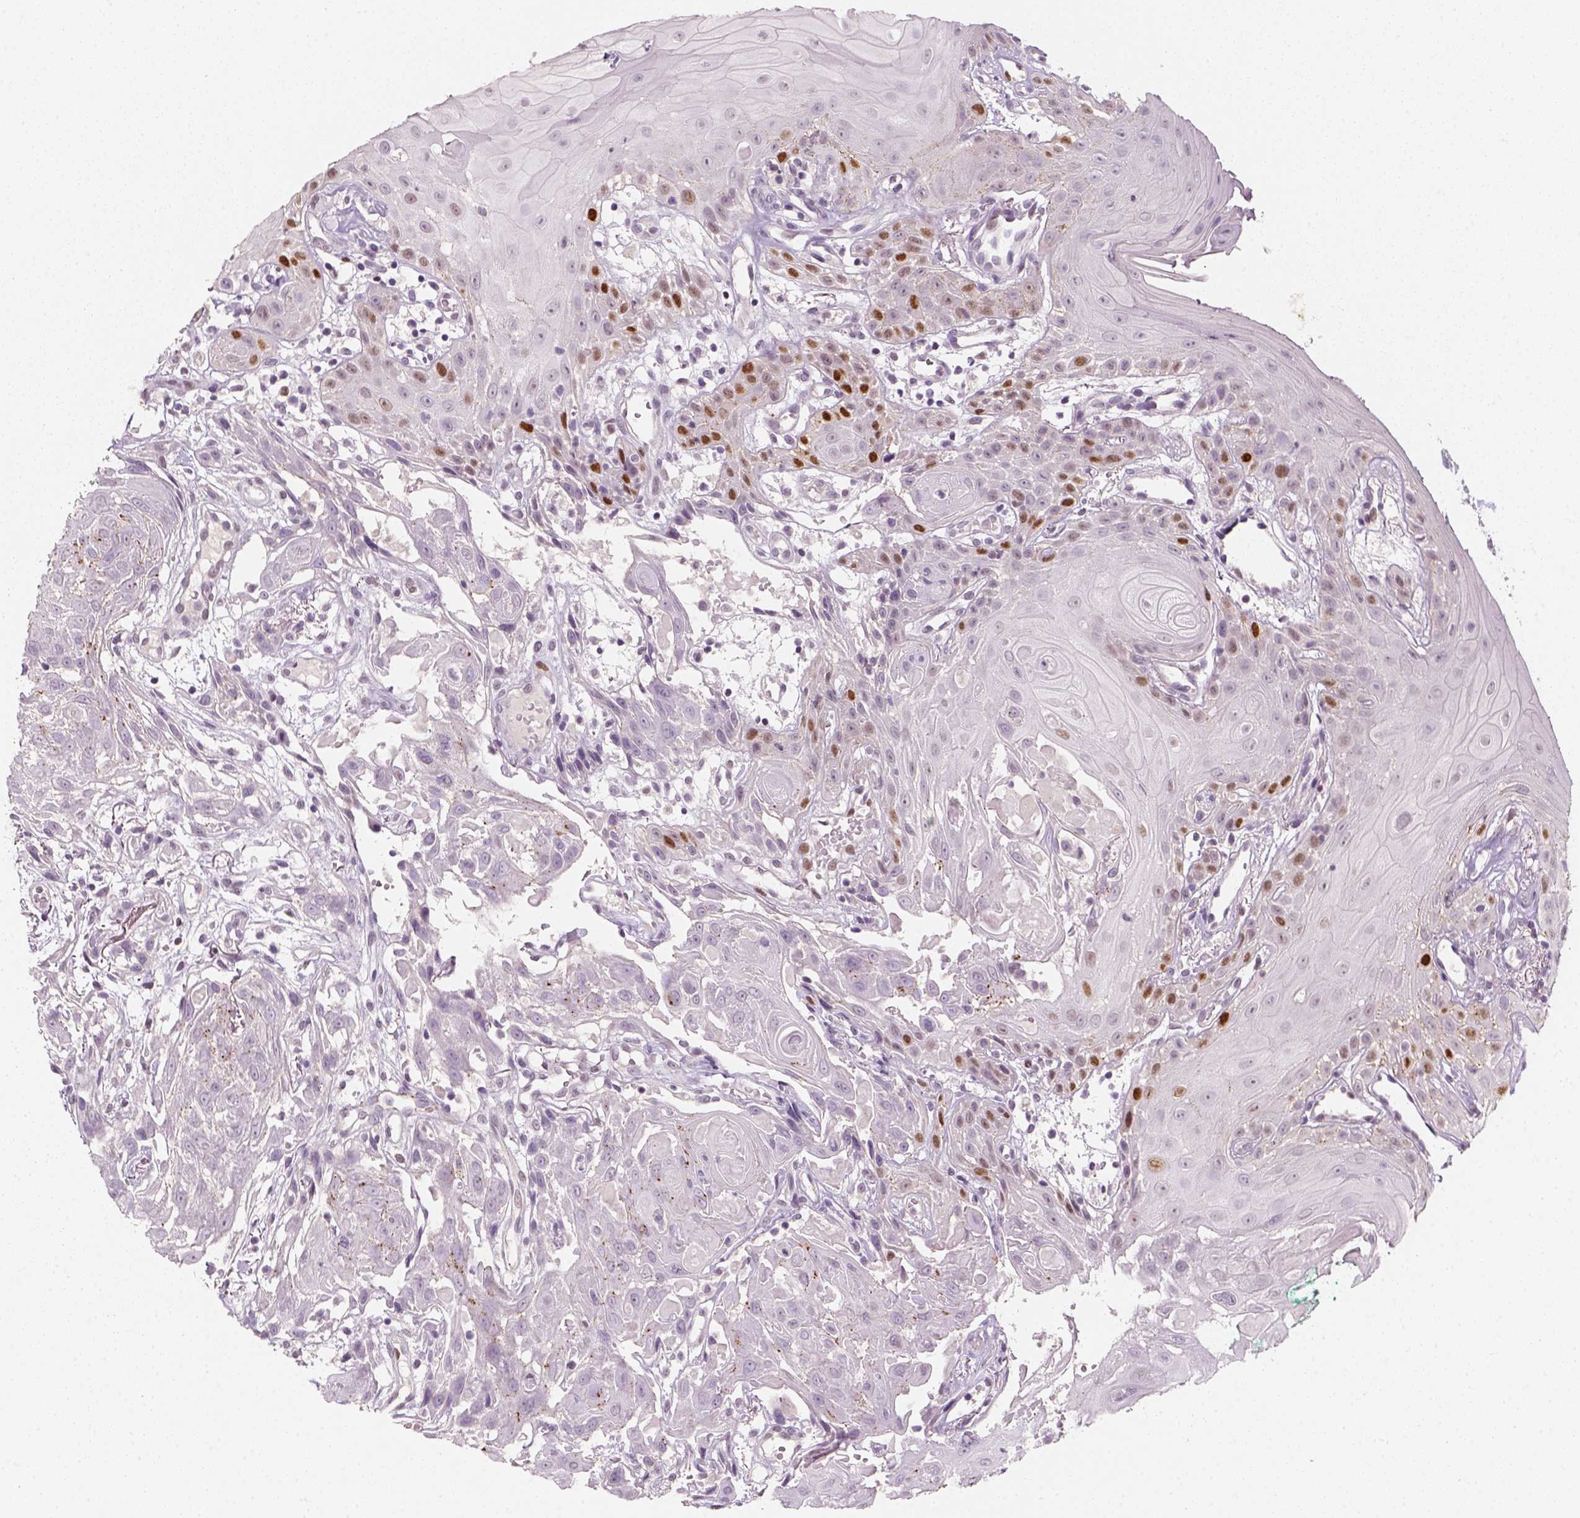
{"staining": {"intensity": "strong", "quantity": "<25%", "location": "nuclear"}, "tissue": "head and neck cancer", "cell_type": "Tumor cells", "image_type": "cancer", "snomed": [{"axis": "morphology", "description": "Normal tissue, NOS"}, {"axis": "morphology", "description": "Squamous cell carcinoma, NOS"}, {"axis": "topography", "description": "Oral tissue"}, {"axis": "topography", "description": "Salivary gland"}, {"axis": "topography", "description": "Head-Neck"}], "caption": "Squamous cell carcinoma (head and neck) stained for a protein (brown) reveals strong nuclear positive staining in about <25% of tumor cells.", "gene": "TP53", "patient": {"sex": "female", "age": 62}}